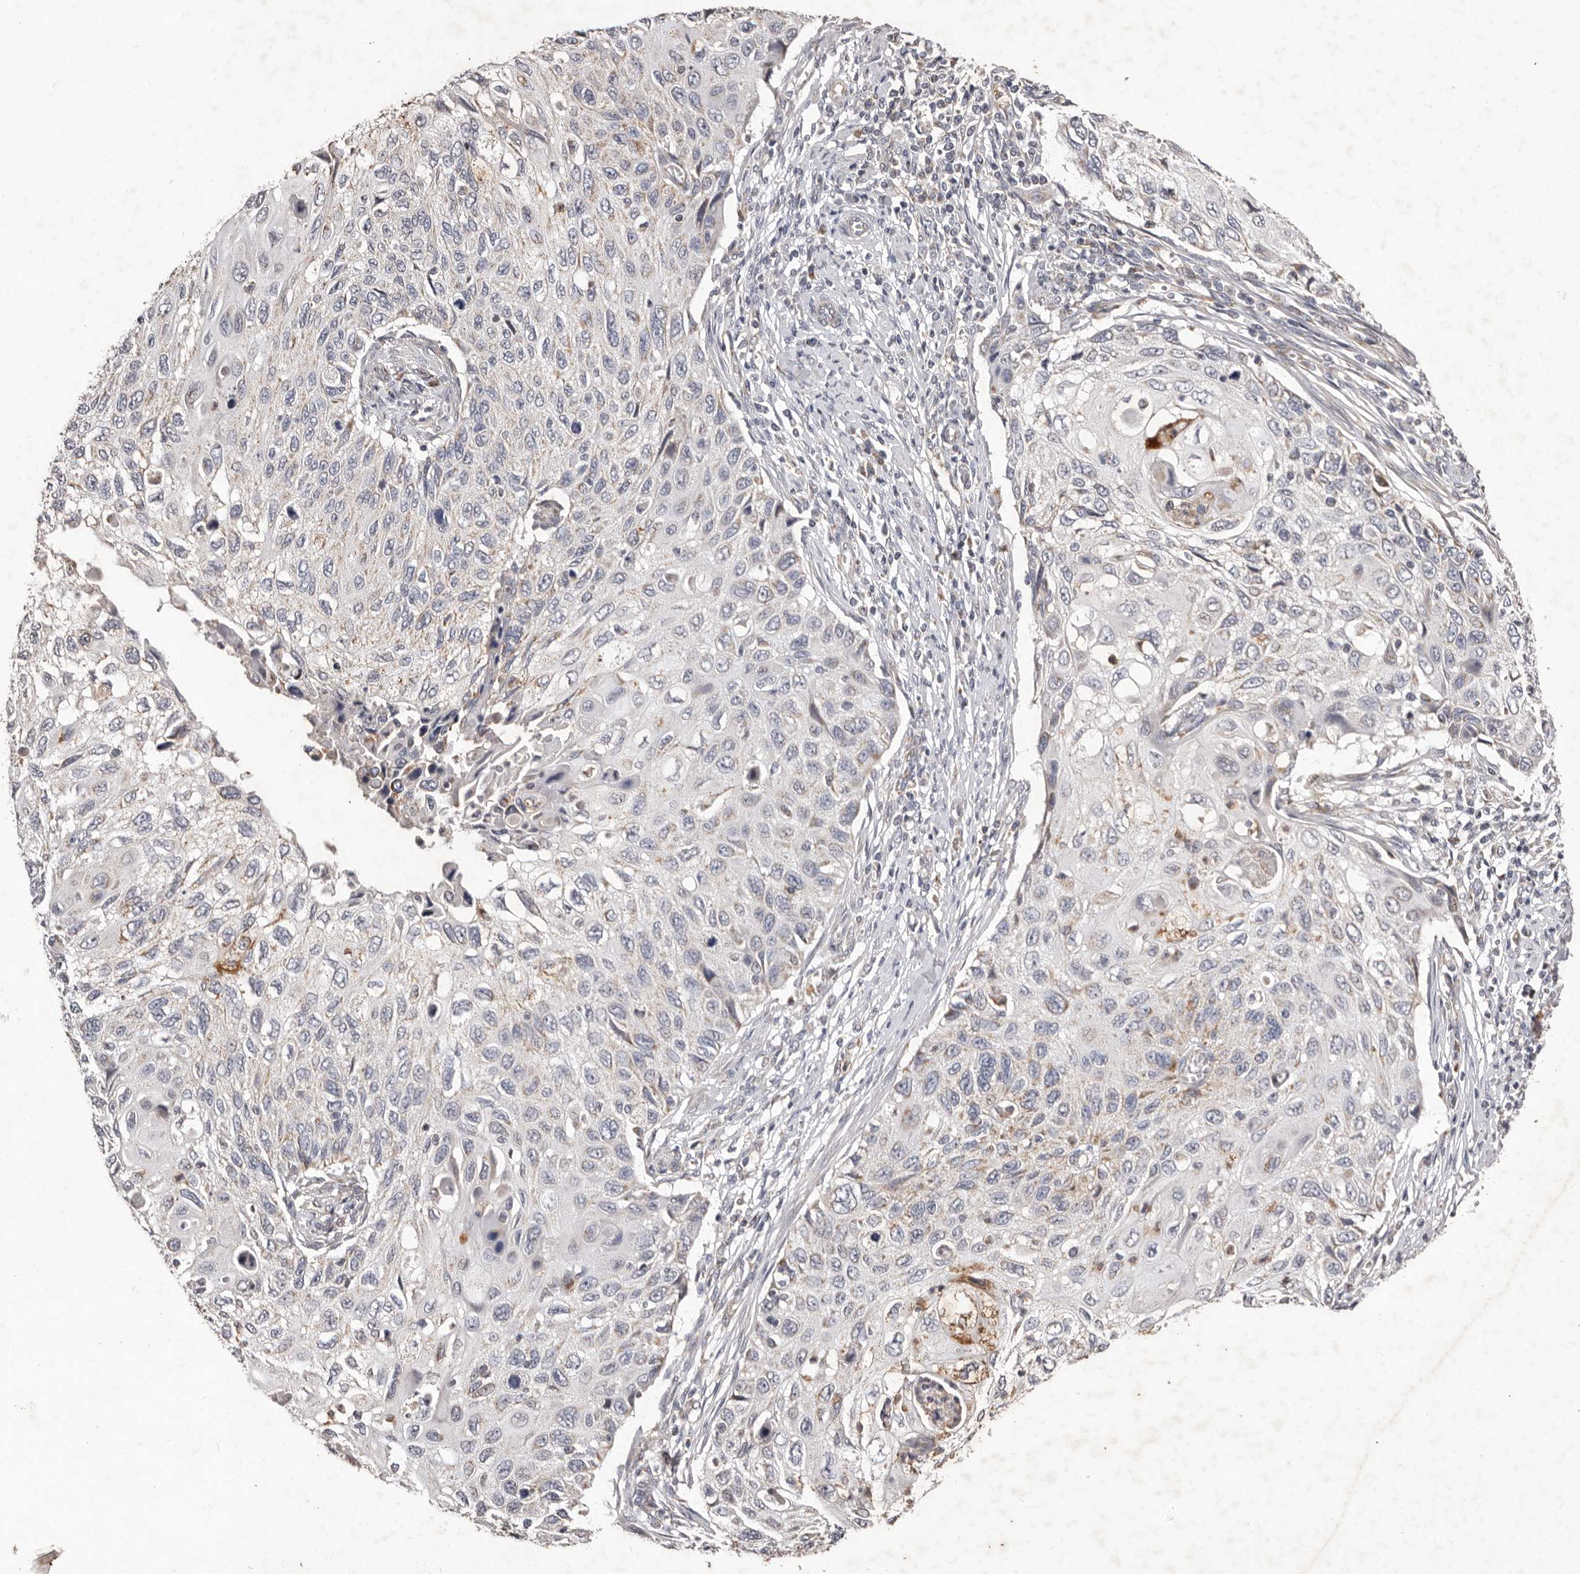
{"staining": {"intensity": "negative", "quantity": "none", "location": "none"}, "tissue": "cervical cancer", "cell_type": "Tumor cells", "image_type": "cancer", "snomed": [{"axis": "morphology", "description": "Squamous cell carcinoma, NOS"}, {"axis": "topography", "description": "Cervix"}], "caption": "Protein analysis of cervical cancer reveals no significant expression in tumor cells.", "gene": "CXCL14", "patient": {"sex": "female", "age": 70}}